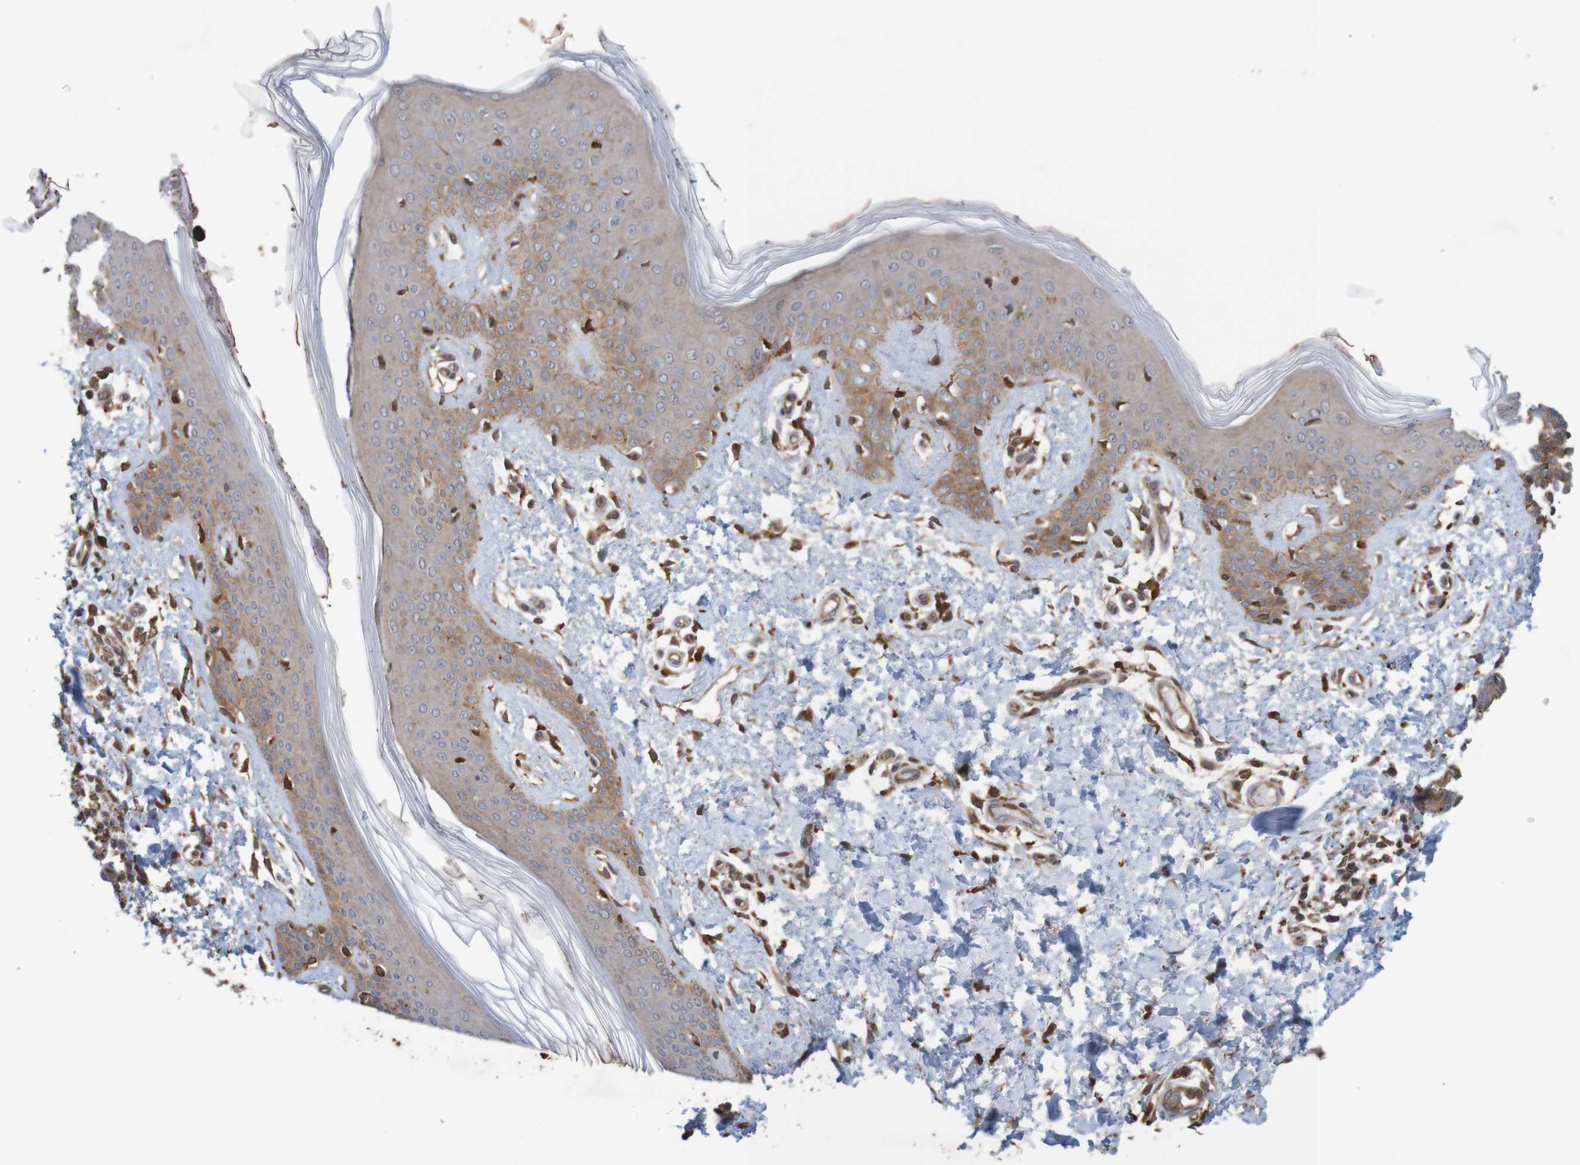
{"staining": {"intensity": "moderate", "quantity": ">75%", "location": "cytoplasmic/membranous"}, "tissue": "skin", "cell_type": "Fibroblasts", "image_type": "normal", "snomed": [{"axis": "morphology", "description": "Normal tissue, NOS"}, {"axis": "topography", "description": "Skin"}], "caption": "This photomicrograph exhibits IHC staining of benign skin, with medium moderate cytoplasmic/membranous positivity in approximately >75% of fibroblasts.", "gene": "ARHGEF11", "patient": {"sex": "male", "age": 53}}